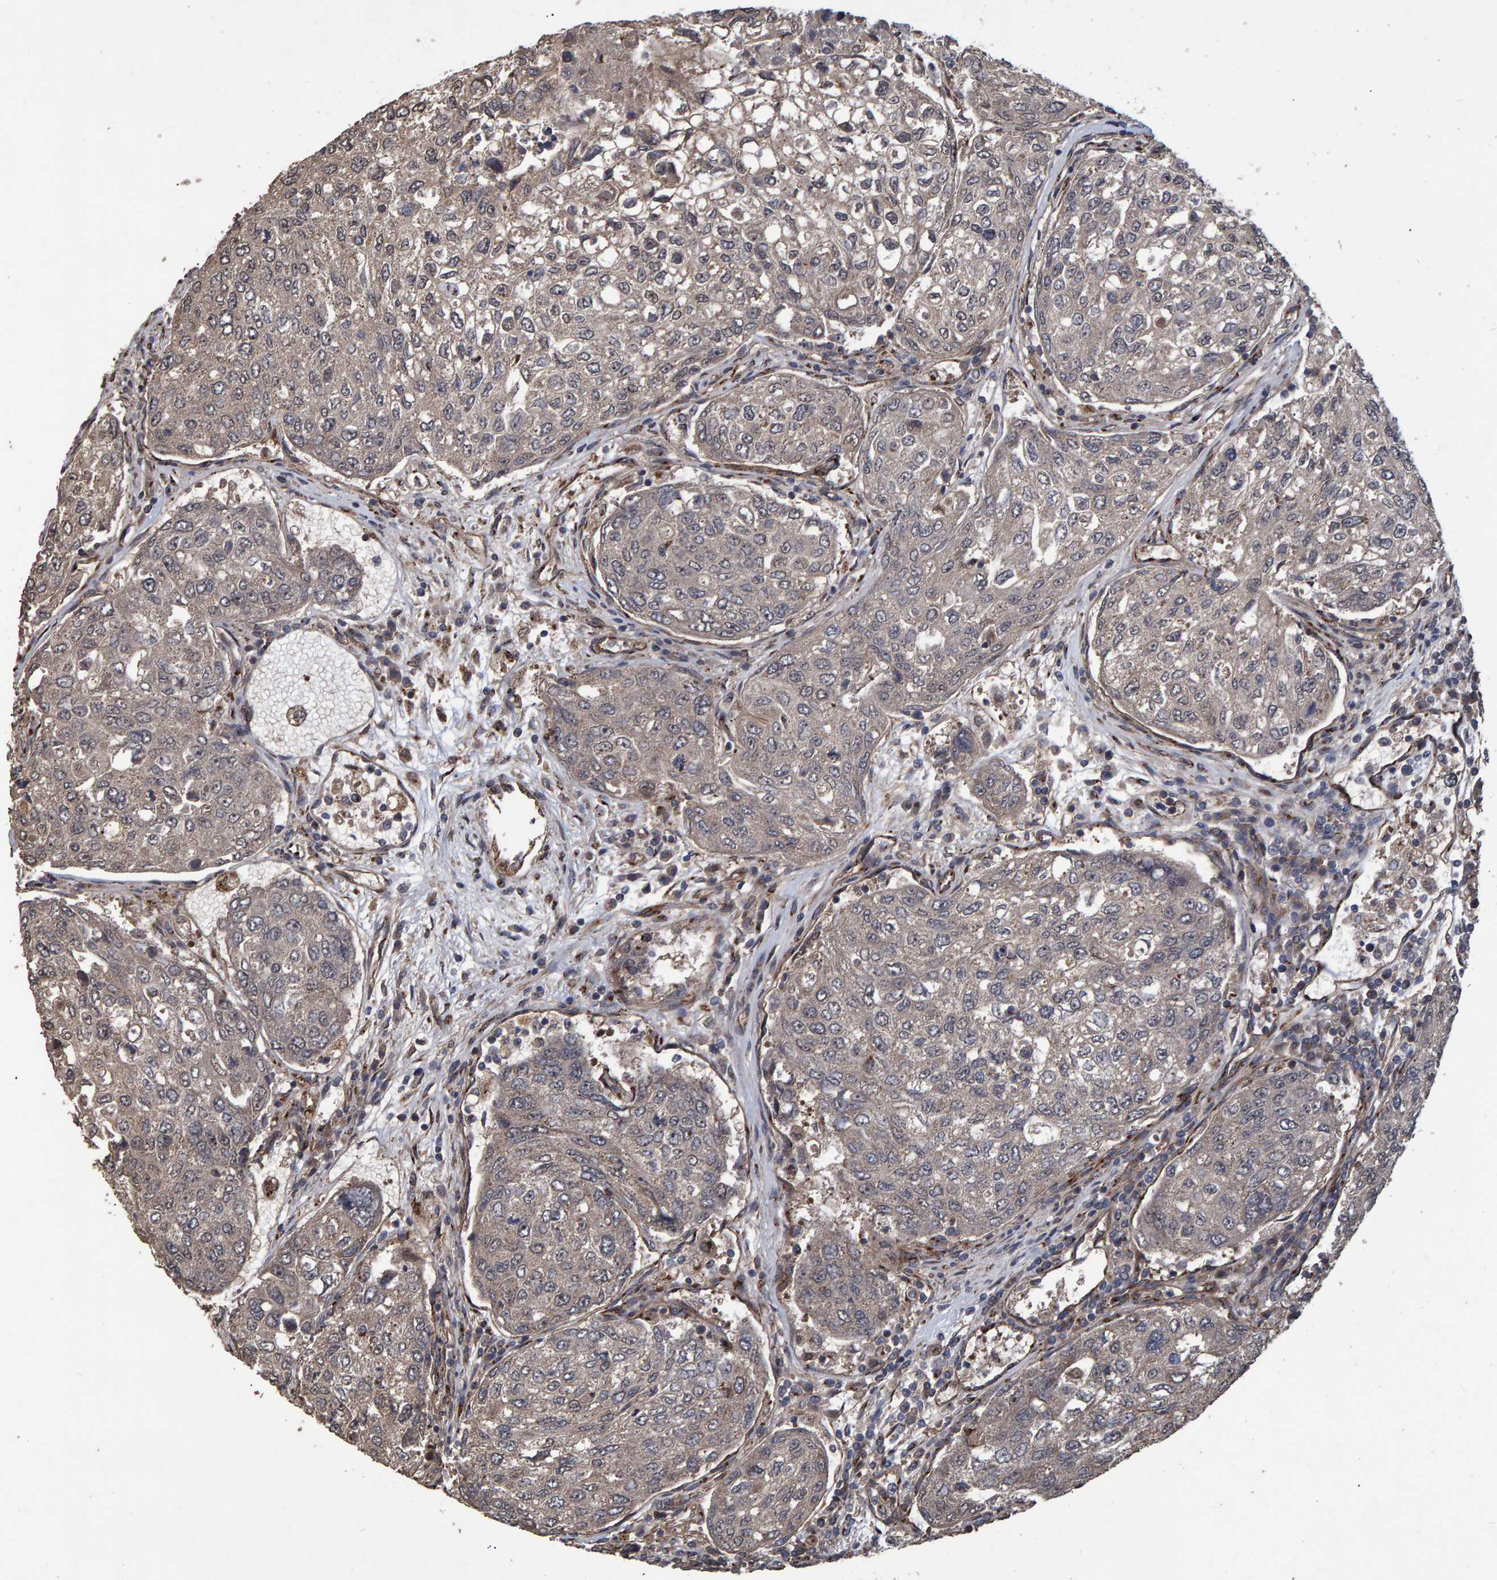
{"staining": {"intensity": "weak", "quantity": "<25%", "location": "cytoplasmic/membranous"}, "tissue": "urothelial cancer", "cell_type": "Tumor cells", "image_type": "cancer", "snomed": [{"axis": "morphology", "description": "Urothelial carcinoma, High grade"}, {"axis": "topography", "description": "Lymph node"}, {"axis": "topography", "description": "Urinary bladder"}], "caption": "There is no significant staining in tumor cells of urothelial cancer. Brightfield microscopy of immunohistochemistry (IHC) stained with DAB (3,3'-diaminobenzidine) (brown) and hematoxylin (blue), captured at high magnification.", "gene": "TRIM68", "patient": {"sex": "male", "age": 51}}